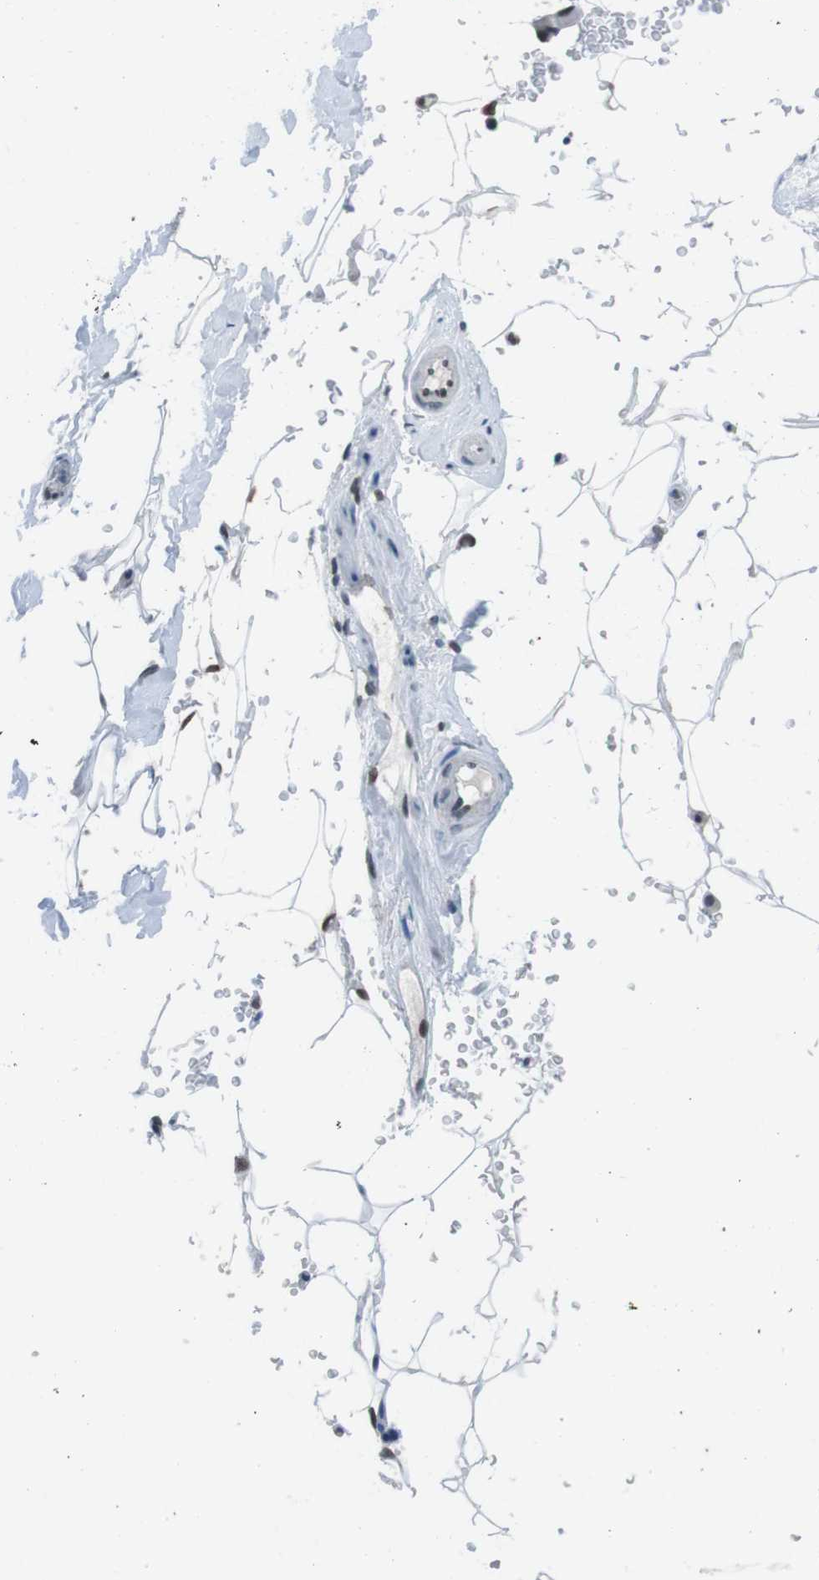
{"staining": {"intensity": "moderate", "quantity": "<25%", "location": "nuclear"}, "tissue": "adipose tissue", "cell_type": "Adipocytes", "image_type": "normal", "snomed": [{"axis": "morphology", "description": "Normal tissue, NOS"}, {"axis": "topography", "description": "Peripheral nerve tissue"}], "caption": "An IHC photomicrograph of unremarkable tissue is shown. Protein staining in brown labels moderate nuclear positivity in adipose tissue within adipocytes. (DAB = brown stain, brightfield microscopy at high magnification).", "gene": "MAD1L1", "patient": {"sex": "male", "age": 70}}